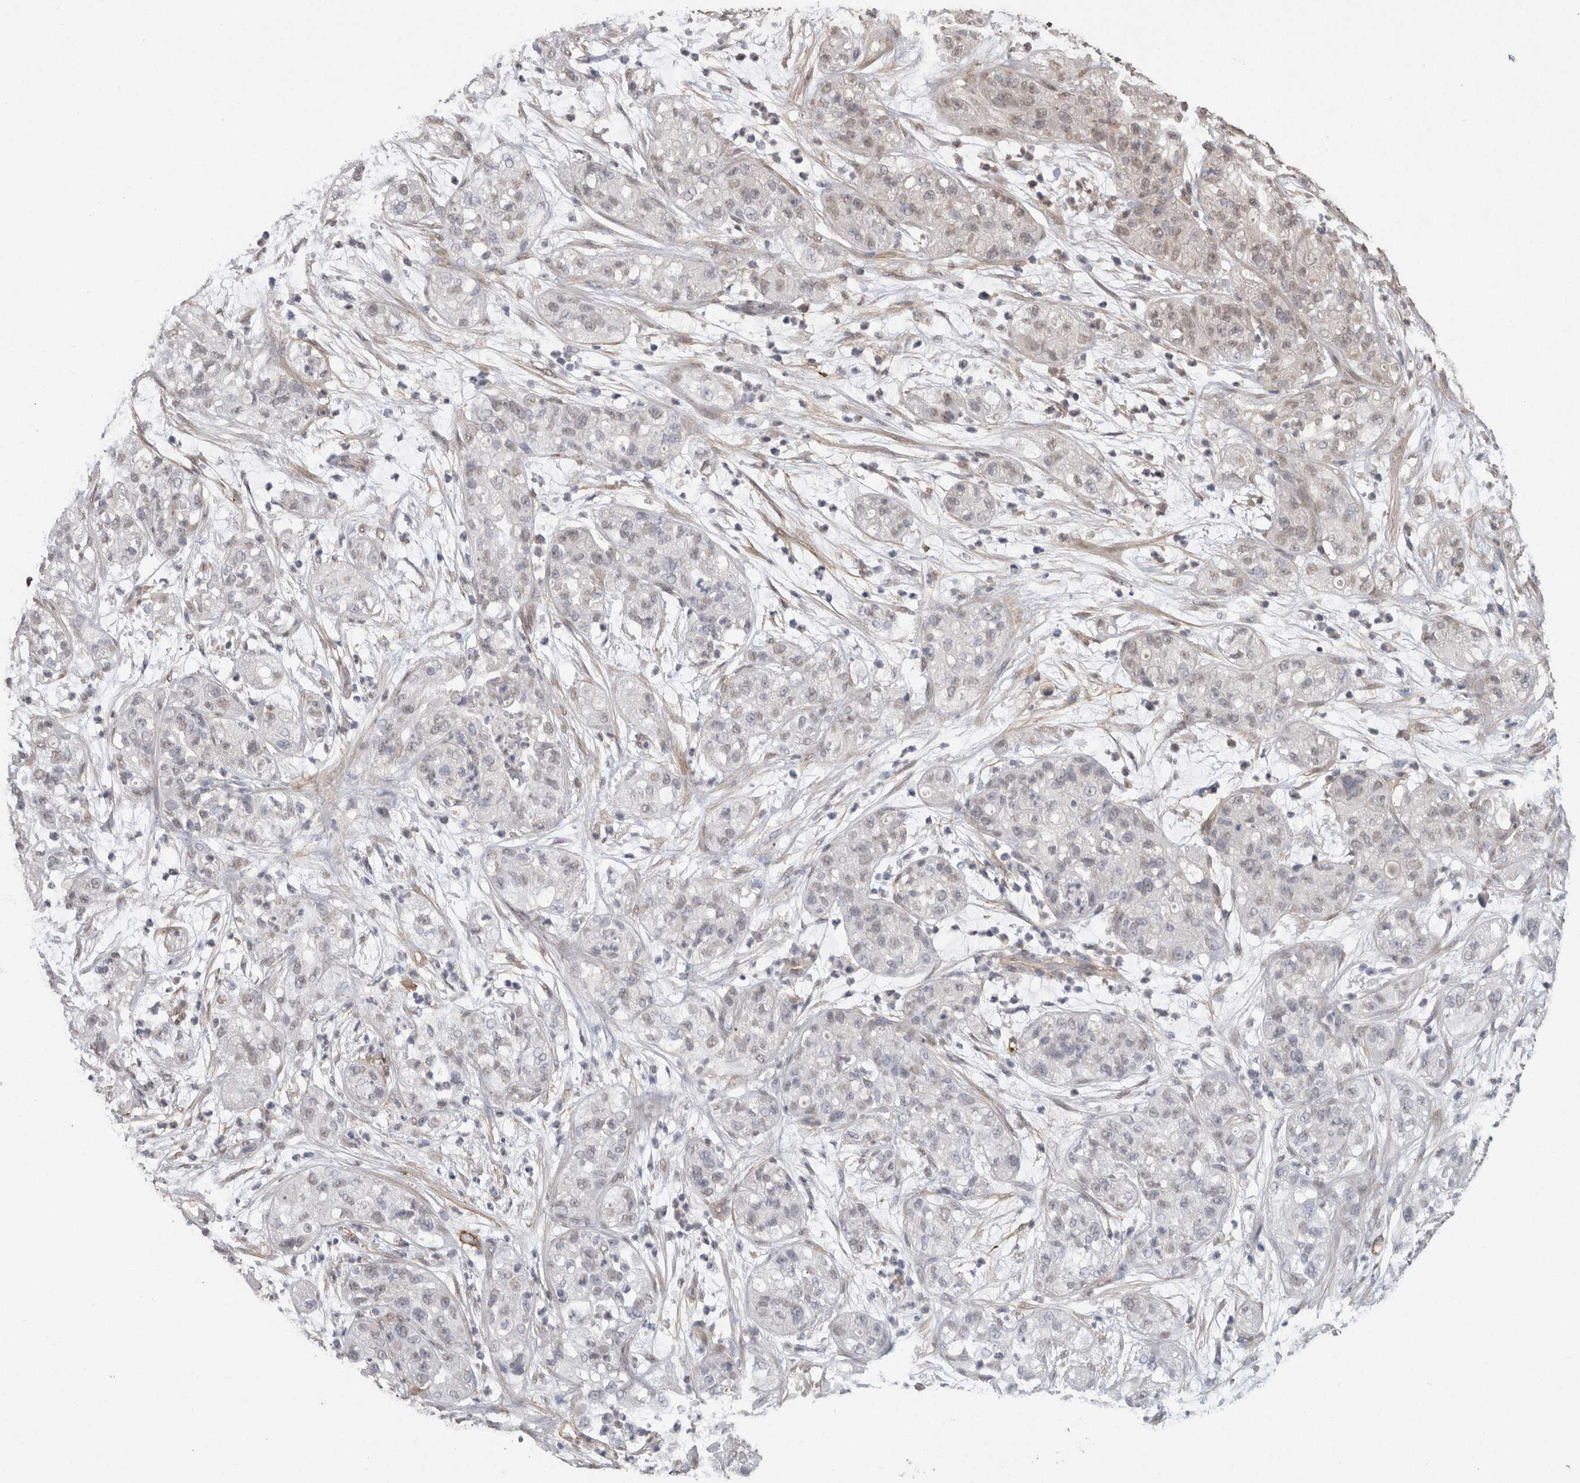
{"staining": {"intensity": "weak", "quantity": "25%-75%", "location": "nuclear"}, "tissue": "pancreatic cancer", "cell_type": "Tumor cells", "image_type": "cancer", "snomed": [{"axis": "morphology", "description": "Adenocarcinoma, NOS"}, {"axis": "topography", "description": "Pancreas"}], "caption": "Protein staining of pancreatic cancer tissue reveals weak nuclear staining in approximately 25%-75% of tumor cells.", "gene": "RECK", "patient": {"sex": "female", "age": 78}}